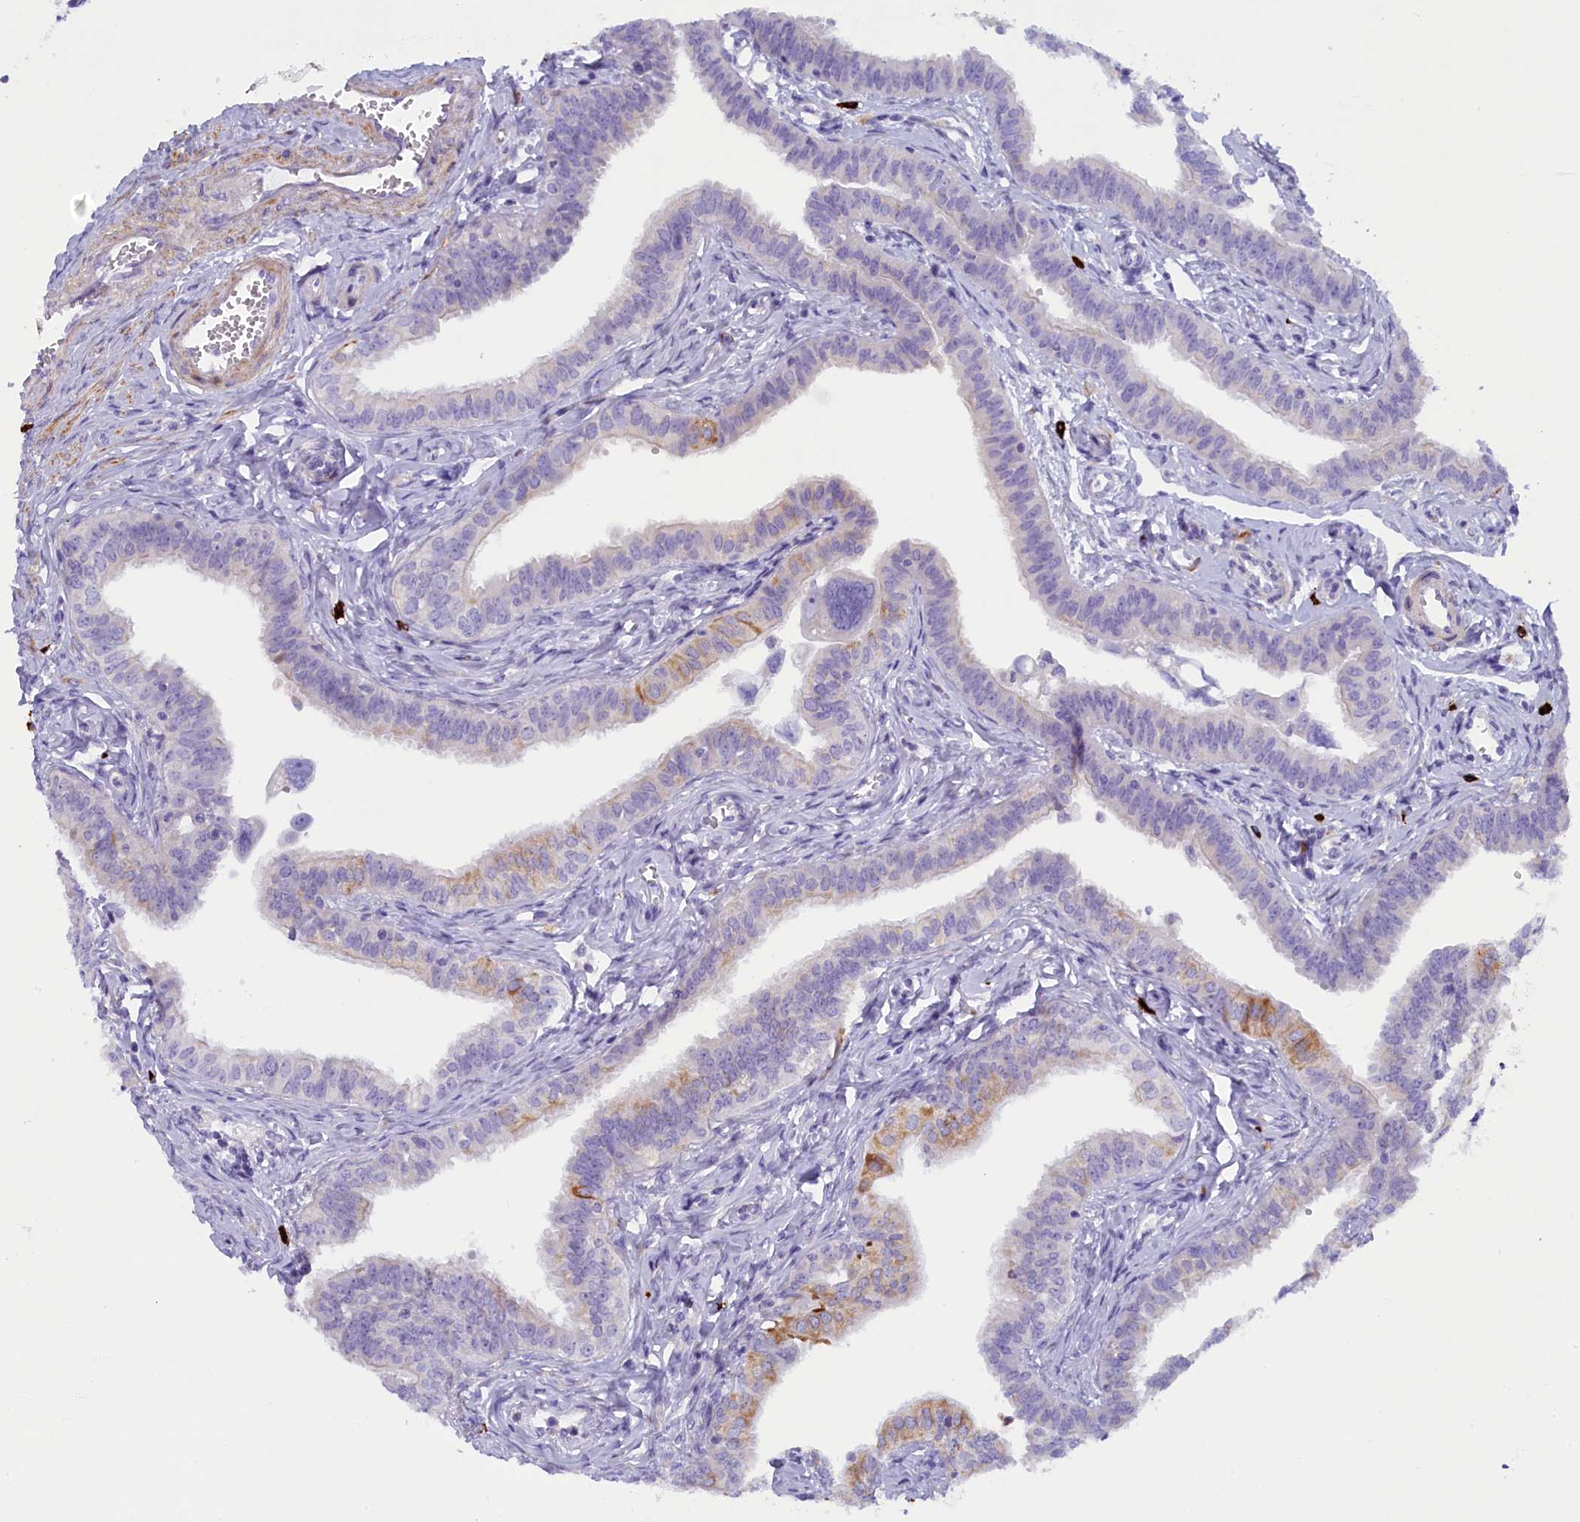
{"staining": {"intensity": "moderate", "quantity": "<25%", "location": "cytoplasmic/membranous"}, "tissue": "fallopian tube", "cell_type": "Glandular cells", "image_type": "normal", "snomed": [{"axis": "morphology", "description": "Normal tissue, NOS"}, {"axis": "morphology", "description": "Carcinoma, NOS"}, {"axis": "topography", "description": "Fallopian tube"}, {"axis": "topography", "description": "Ovary"}], "caption": "Immunohistochemical staining of unremarkable human fallopian tube displays low levels of moderate cytoplasmic/membranous staining in approximately <25% of glandular cells. (DAB IHC, brown staining for protein, blue staining for nuclei).", "gene": "RTTN", "patient": {"sex": "female", "age": 59}}